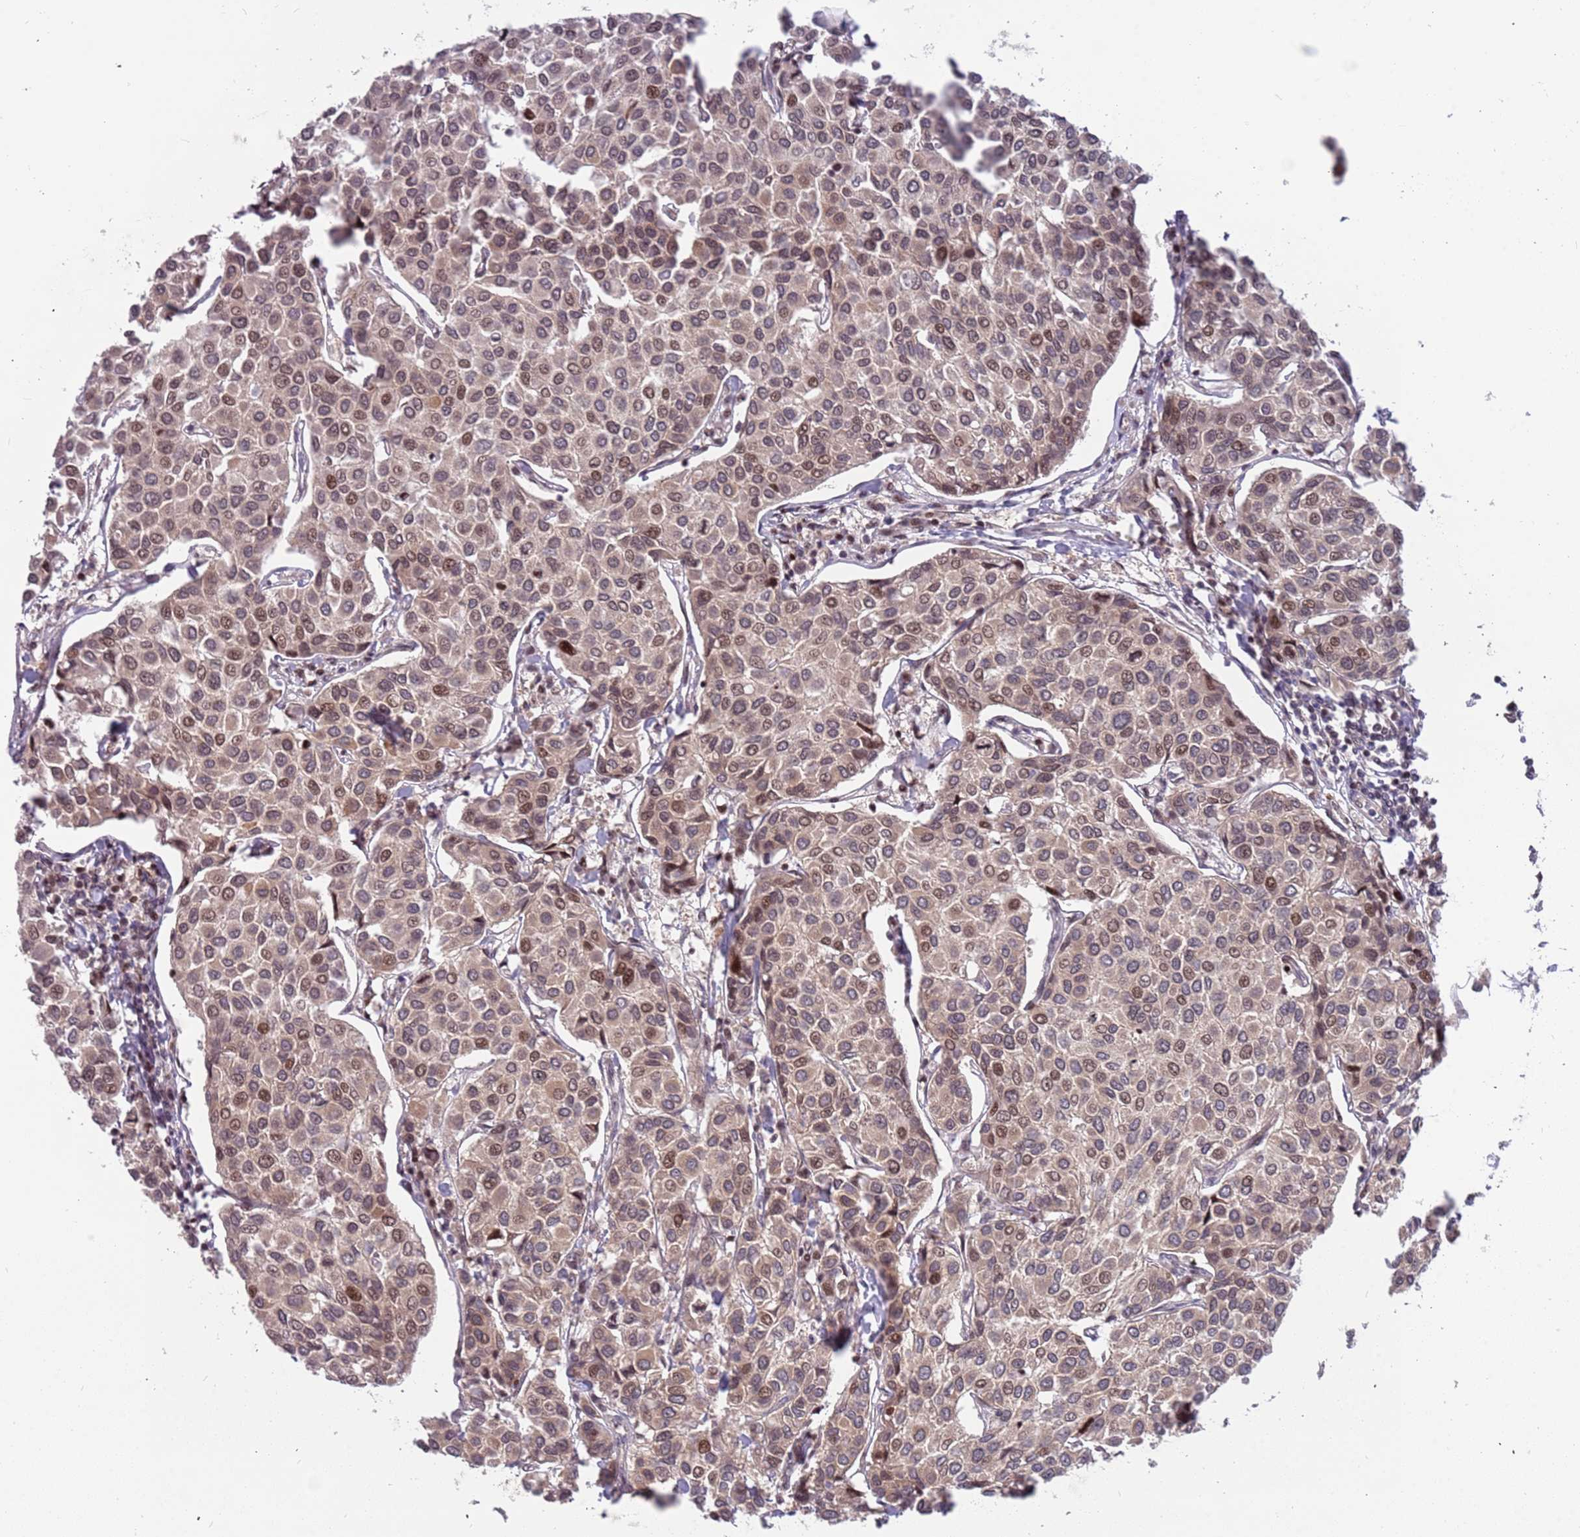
{"staining": {"intensity": "moderate", "quantity": ">75%", "location": "cytoplasmic/membranous,nuclear"}, "tissue": "breast cancer", "cell_type": "Tumor cells", "image_type": "cancer", "snomed": [{"axis": "morphology", "description": "Duct carcinoma"}, {"axis": "topography", "description": "Breast"}], "caption": "The photomicrograph shows a brown stain indicating the presence of a protein in the cytoplasmic/membranous and nuclear of tumor cells in infiltrating ductal carcinoma (breast).", "gene": "ARHGEF5", "patient": {"sex": "female", "age": 55}}